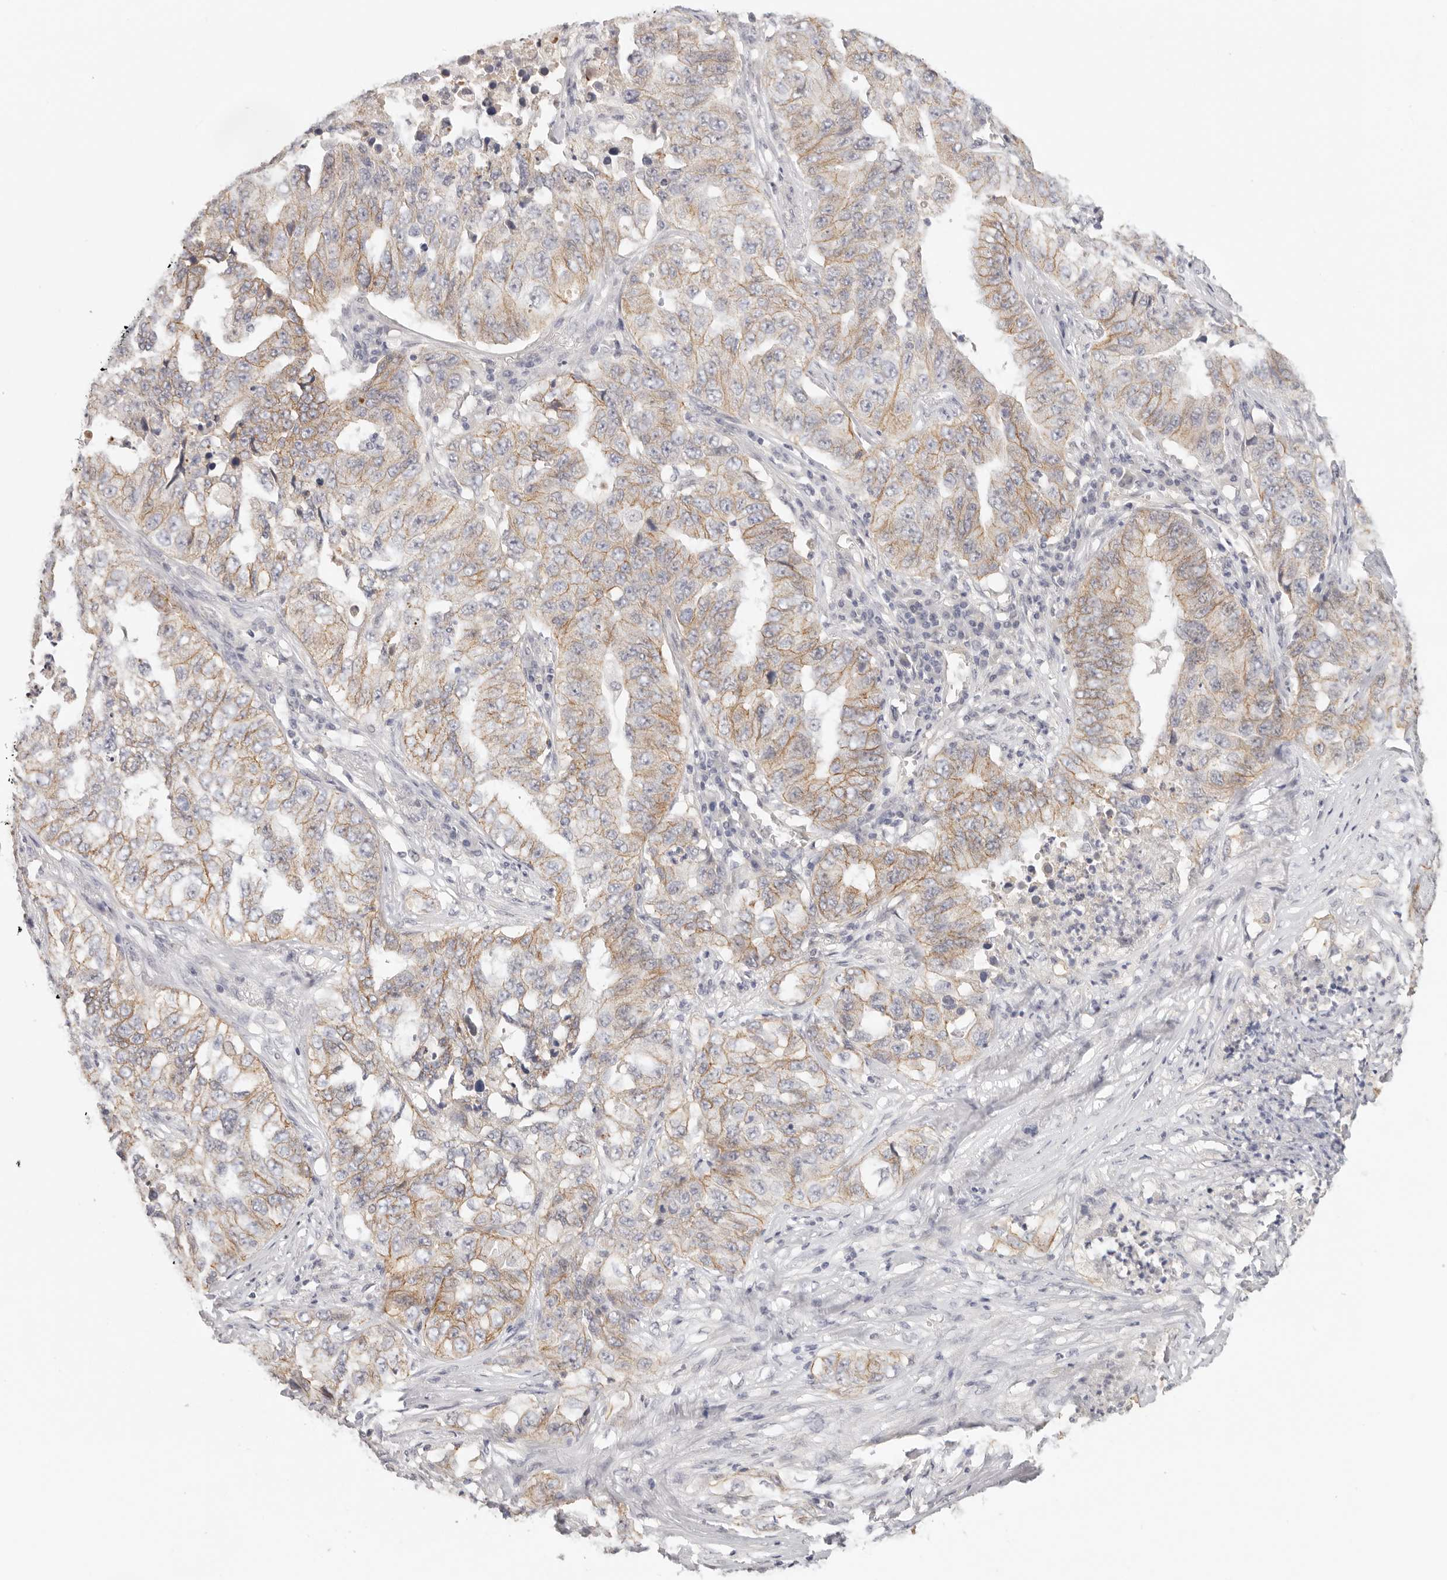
{"staining": {"intensity": "moderate", "quantity": "25%-75%", "location": "cytoplasmic/membranous"}, "tissue": "lung cancer", "cell_type": "Tumor cells", "image_type": "cancer", "snomed": [{"axis": "morphology", "description": "Adenocarcinoma, NOS"}, {"axis": "topography", "description": "Lung"}], "caption": "Lung adenocarcinoma stained with a brown dye exhibits moderate cytoplasmic/membranous positive staining in about 25%-75% of tumor cells.", "gene": "ANXA9", "patient": {"sex": "female", "age": 51}}